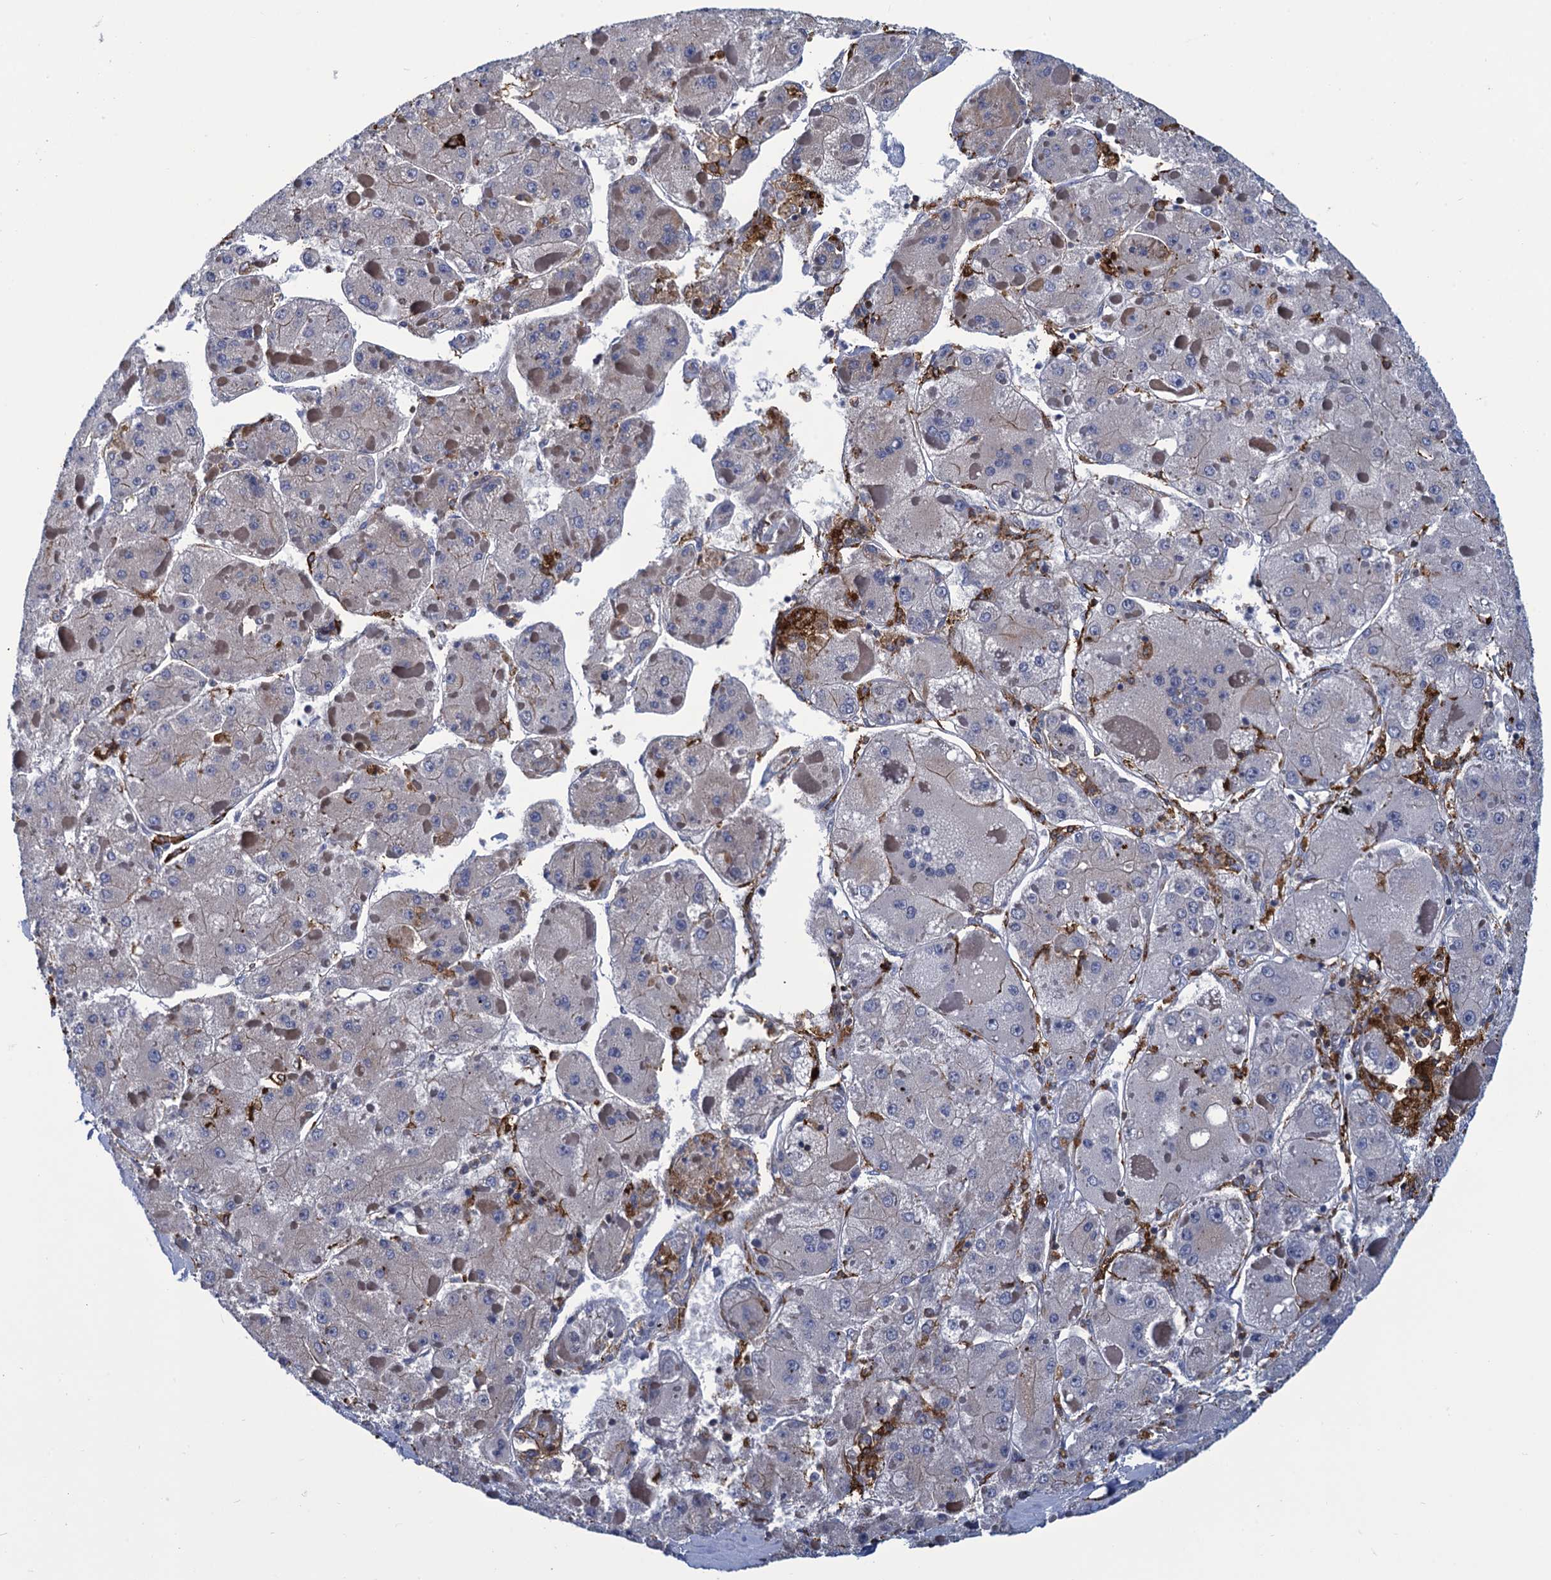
{"staining": {"intensity": "negative", "quantity": "none", "location": "none"}, "tissue": "liver cancer", "cell_type": "Tumor cells", "image_type": "cancer", "snomed": [{"axis": "morphology", "description": "Carcinoma, Hepatocellular, NOS"}, {"axis": "topography", "description": "Liver"}], "caption": "IHC image of neoplastic tissue: human liver cancer (hepatocellular carcinoma) stained with DAB reveals no significant protein positivity in tumor cells. Nuclei are stained in blue.", "gene": "DNHD1", "patient": {"sex": "female", "age": 73}}